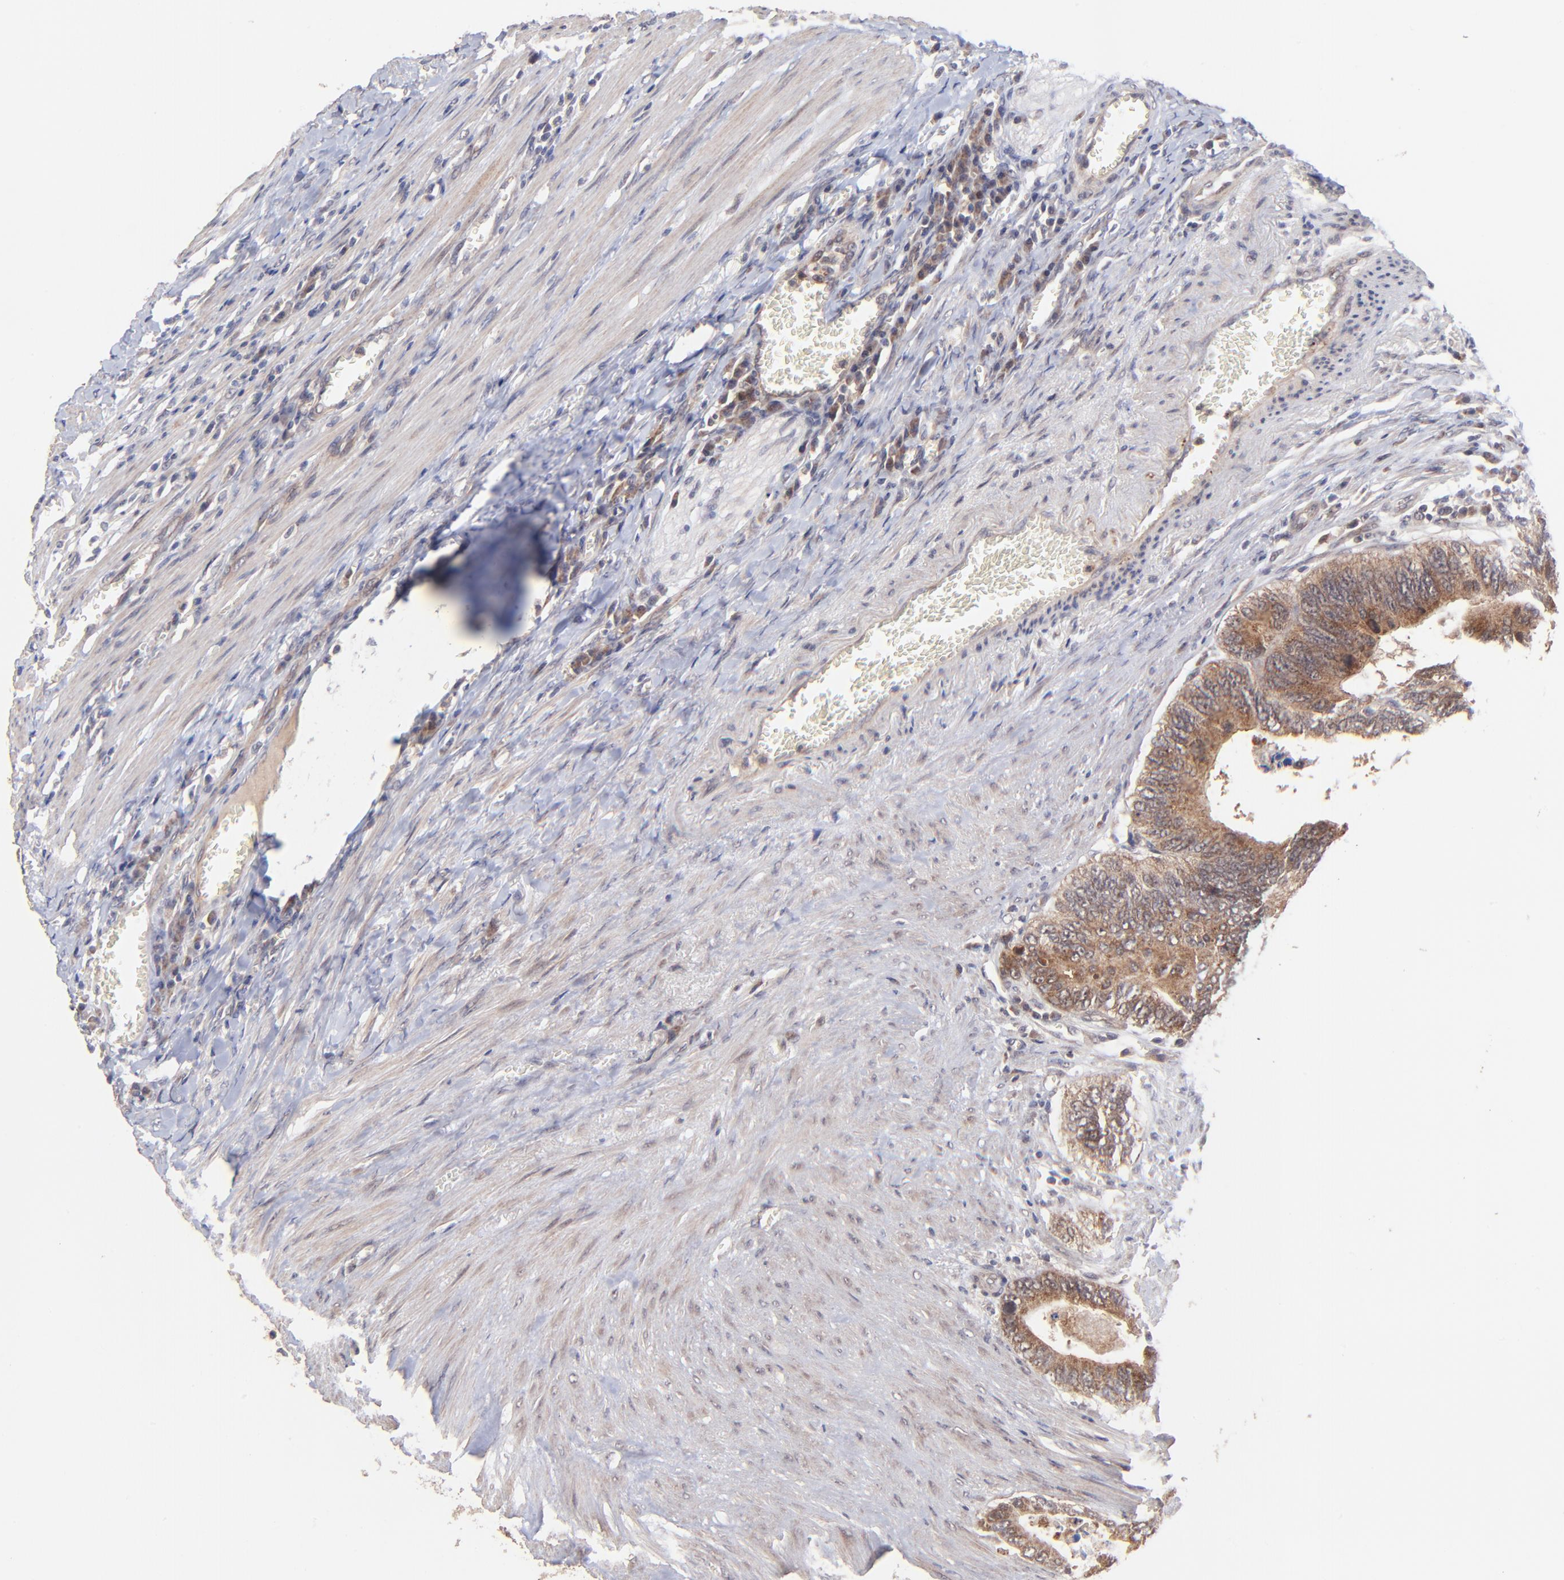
{"staining": {"intensity": "moderate", "quantity": ">75%", "location": "cytoplasmic/membranous"}, "tissue": "colorectal cancer", "cell_type": "Tumor cells", "image_type": "cancer", "snomed": [{"axis": "morphology", "description": "Adenocarcinoma, NOS"}, {"axis": "topography", "description": "Colon"}], "caption": "Adenocarcinoma (colorectal) tissue reveals moderate cytoplasmic/membranous staining in approximately >75% of tumor cells, visualized by immunohistochemistry. (brown staining indicates protein expression, while blue staining denotes nuclei).", "gene": "BAIAP2L2", "patient": {"sex": "male", "age": 72}}